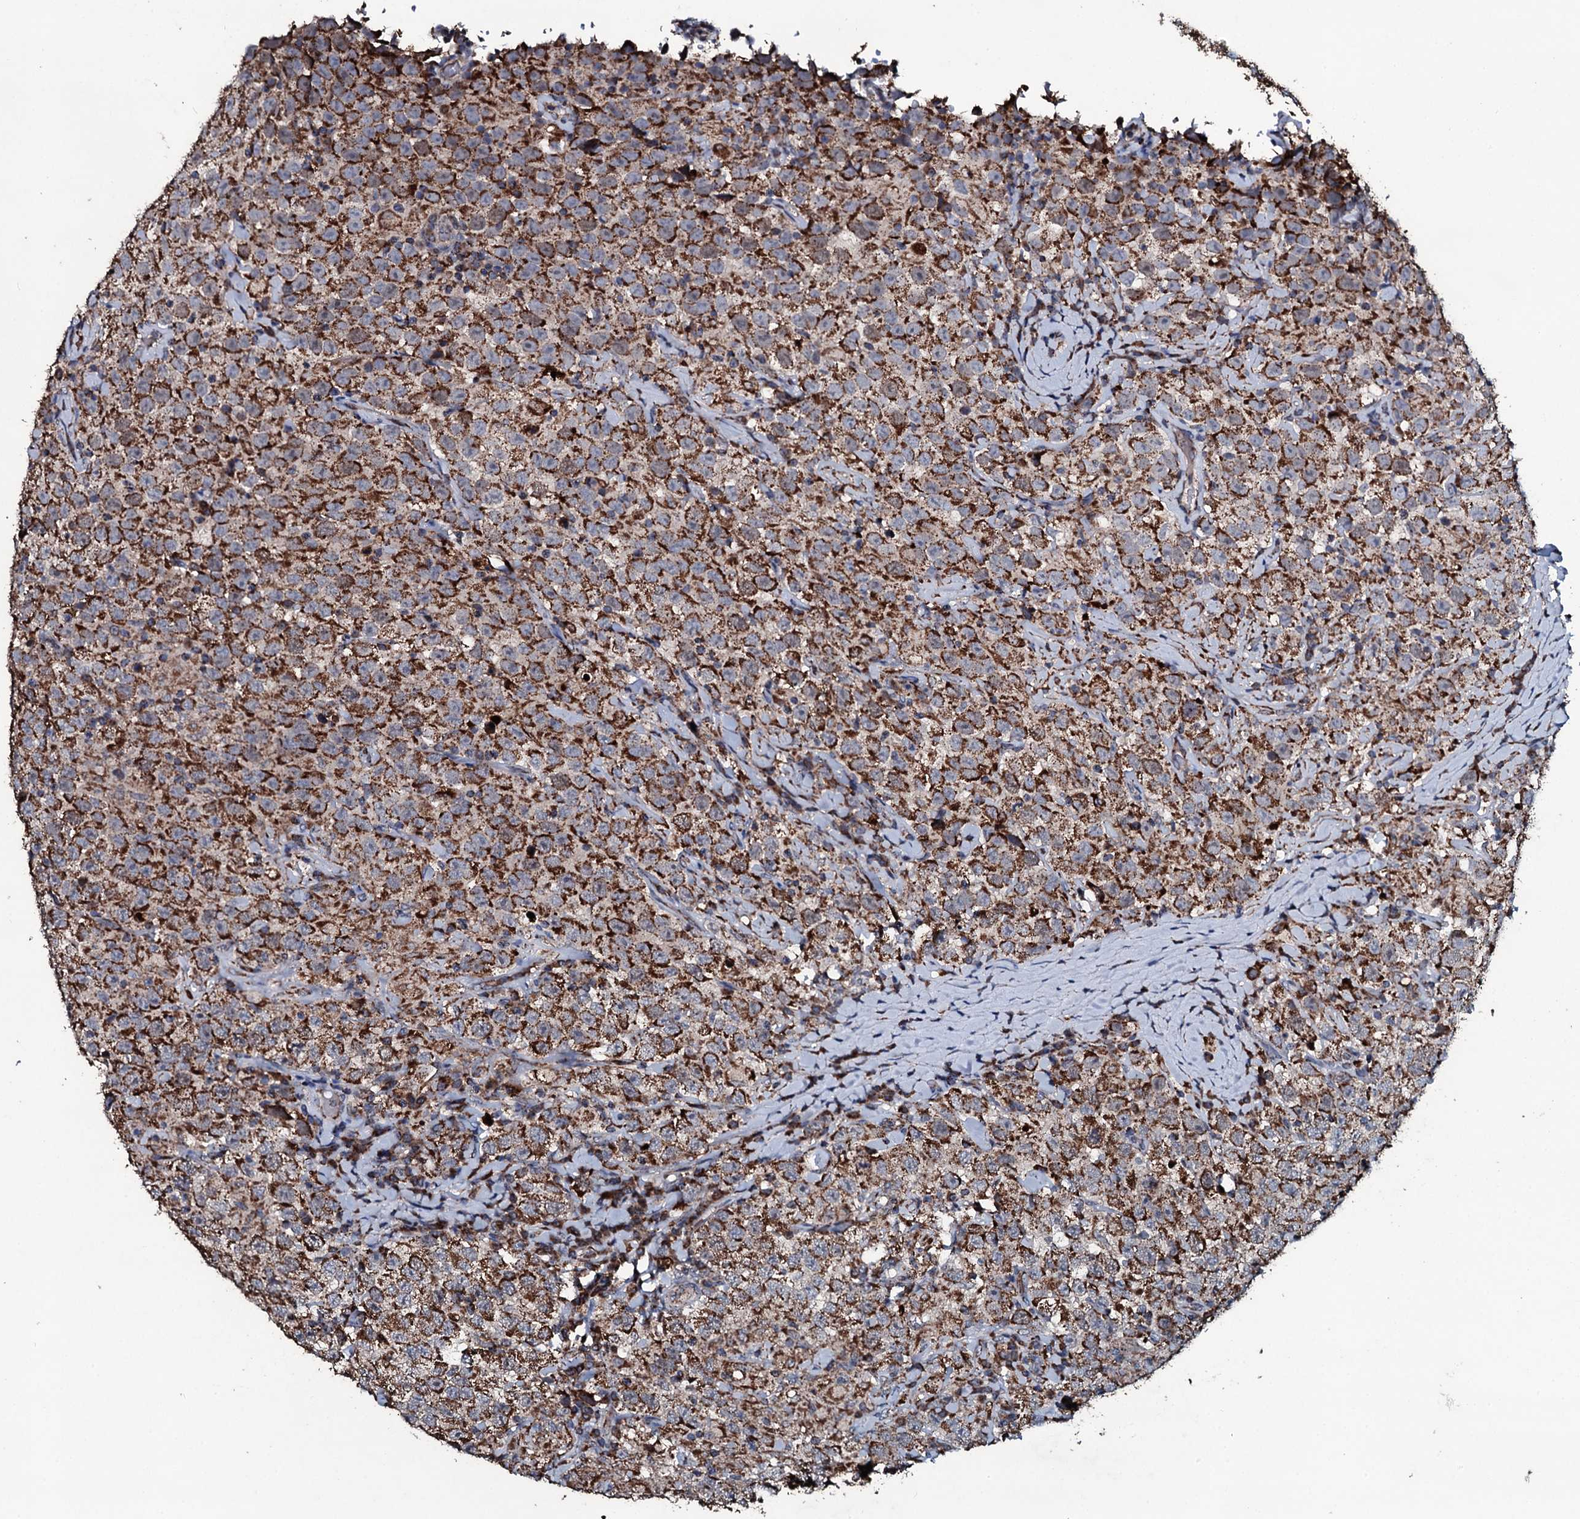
{"staining": {"intensity": "strong", "quantity": ">75%", "location": "cytoplasmic/membranous"}, "tissue": "testis cancer", "cell_type": "Tumor cells", "image_type": "cancer", "snomed": [{"axis": "morphology", "description": "Seminoma, NOS"}, {"axis": "topography", "description": "Testis"}], "caption": "Protein staining exhibits strong cytoplasmic/membranous expression in about >75% of tumor cells in testis cancer (seminoma).", "gene": "DYNC2I2", "patient": {"sex": "male", "age": 41}}